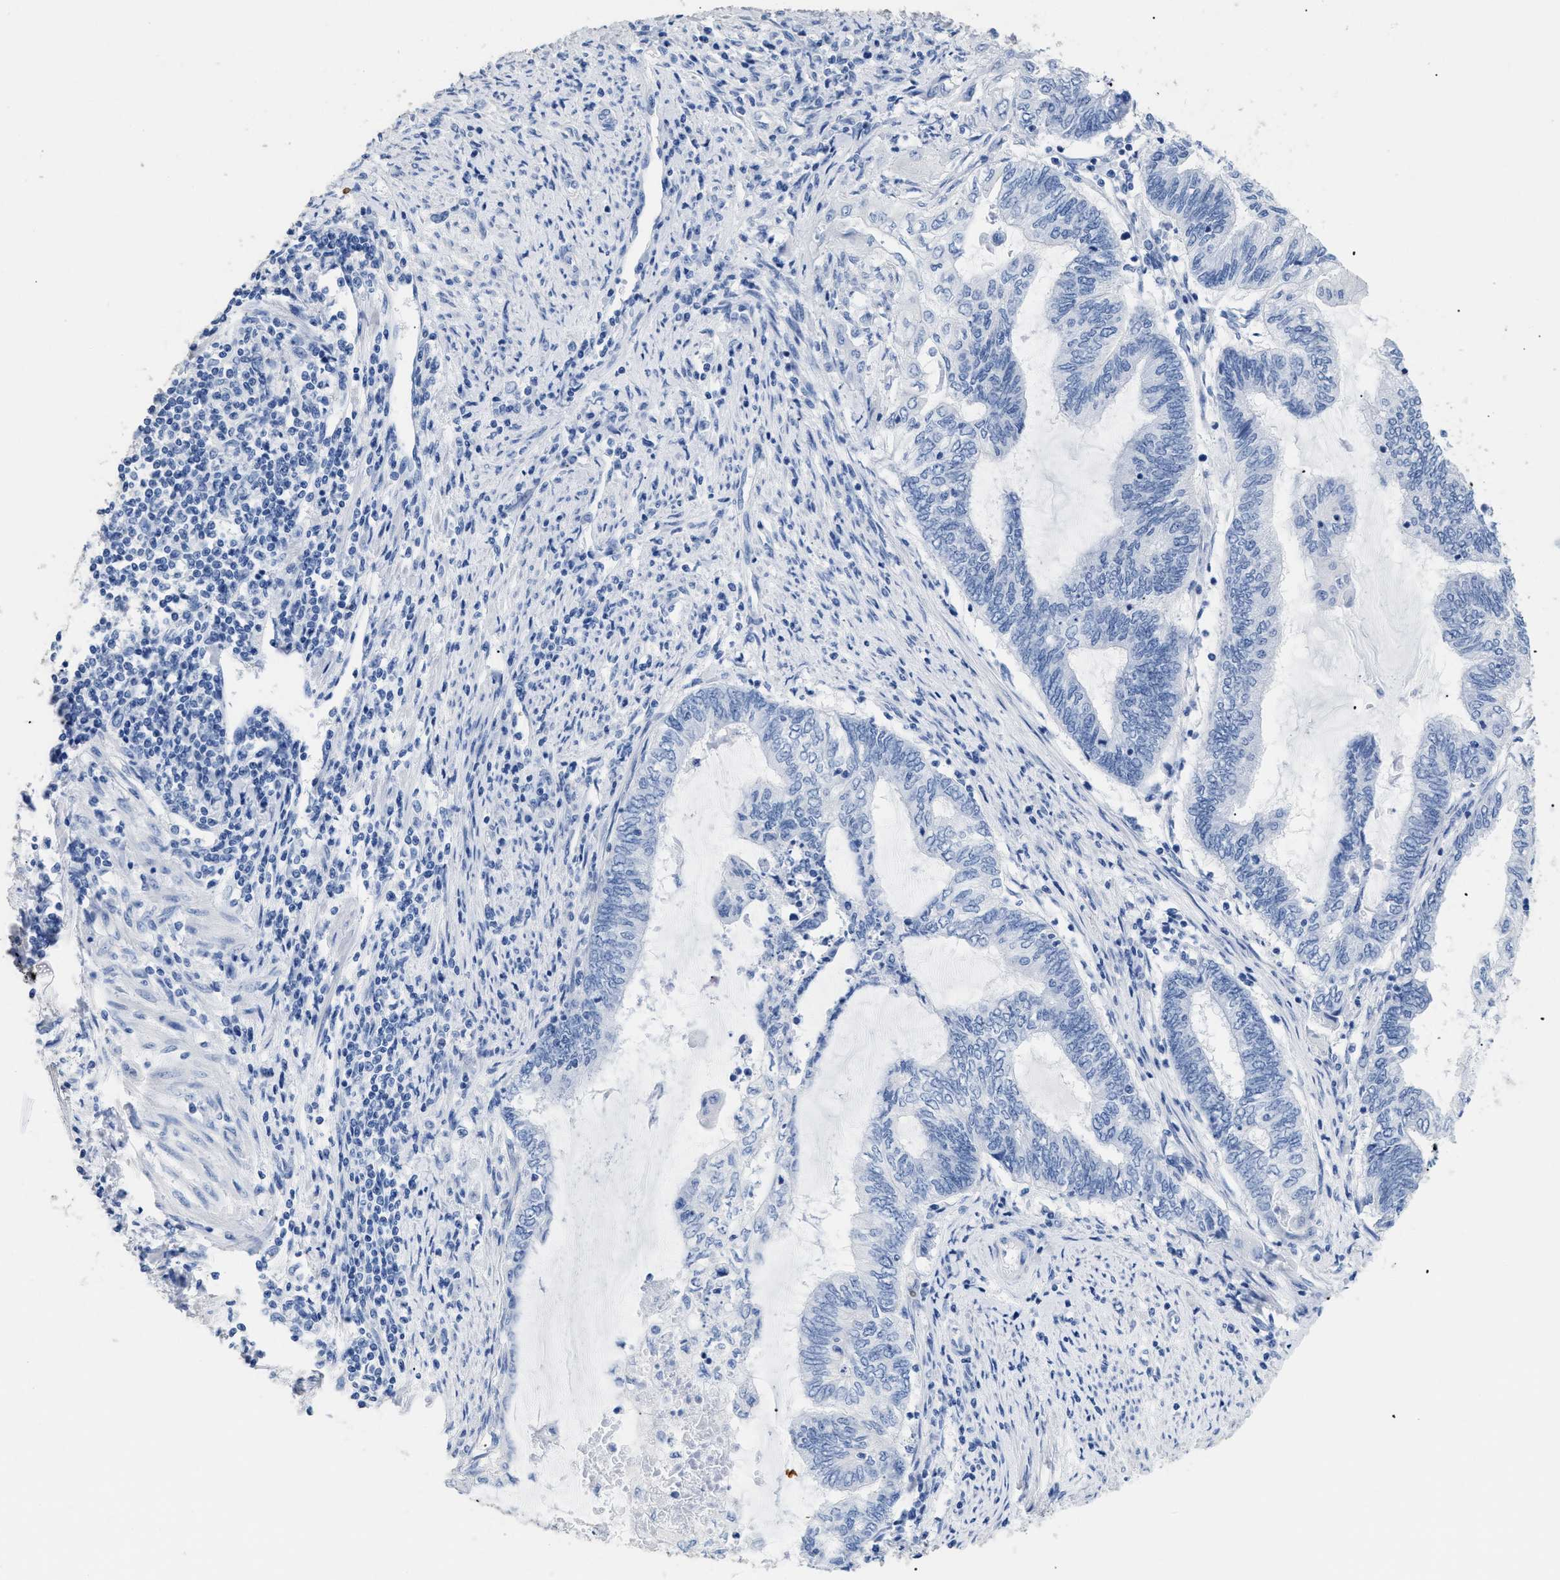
{"staining": {"intensity": "negative", "quantity": "none", "location": "none"}, "tissue": "endometrial cancer", "cell_type": "Tumor cells", "image_type": "cancer", "snomed": [{"axis": "morphology", "description": "Adenocarcinoma, NOS"}, {"axis": "topography", "description": "Uterus"}, {"axis": "topography", "description": "Endometrium"}], "caption": "This is a photomicrograph of immunohistochemistry (IHC) staining of endometrial cancer, which shows no expression in tumor cells.", "gene": "DLC1", "patient": {"sex": "female", "age": 70}}